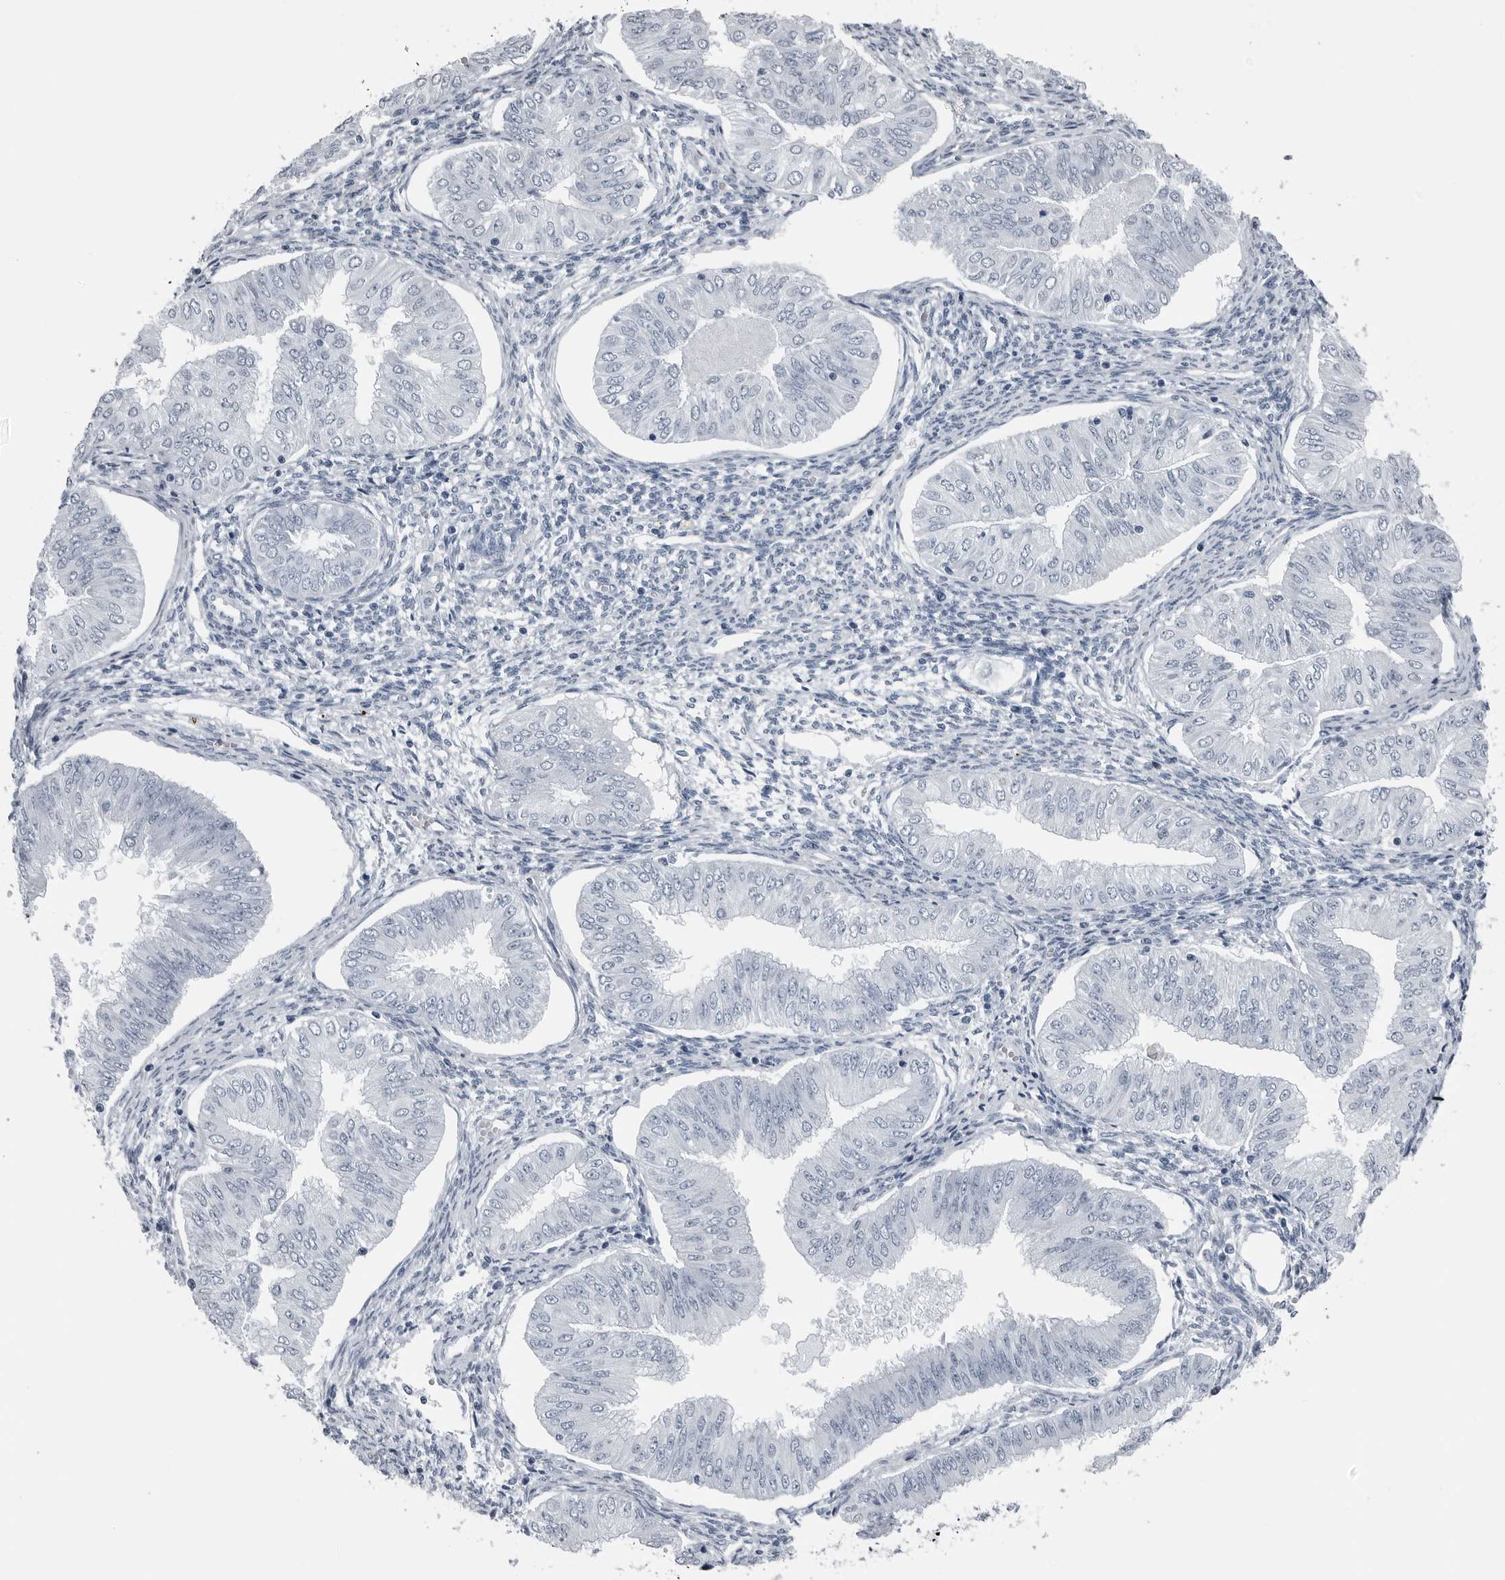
{"staining": {"intensity": "negative", "quantity": "none", "location": "none"}, "tissue": "endometrial cancer", "cell_type": "Tumor cells", "image_type": "cancer", "snomed": [{"axis": "morphology", "description": "Normal tissue, NOS"}, {"axis": "morphology", "description": "Adenocarcinoma, NOS"}, {"axis": "topography", "description": "Endometrium"}], "caption": "Immunohistochemical staining of endometrial cancer shows no significant positivity in tumor cells.", "gene": "SPINK1", "patient": {"sex": "female", "age": 53}}